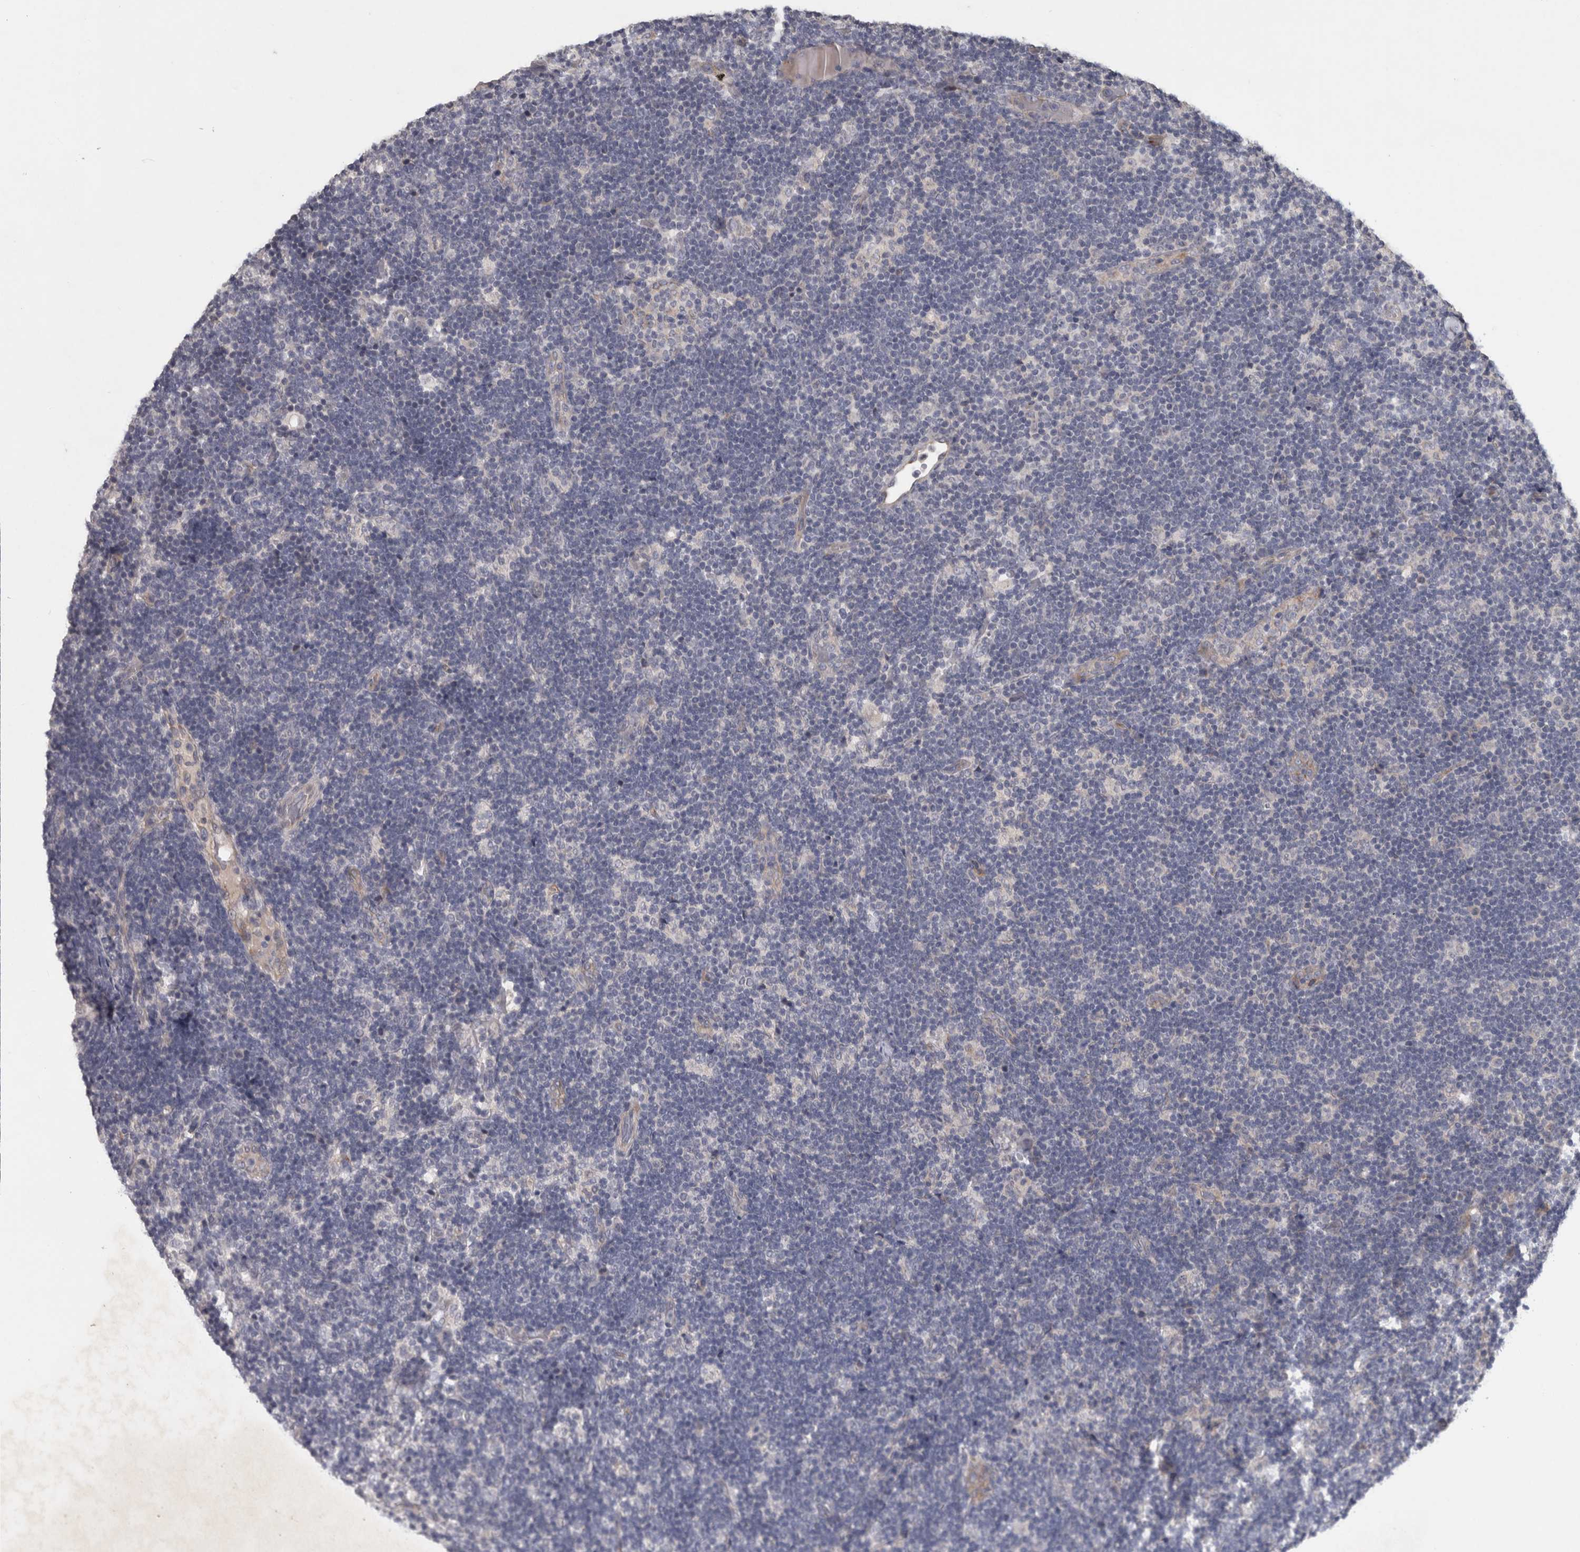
{"staining": {"intensity": "negative", "quantity": "none", "location": "none"}, "tissue": "lymph node", "cell_type": "Germinal center cells", "image_type": "normal", "snomed": [{"axis": "morphology", "description": "Normal tissue, NOS"}, {"axis": "topography", "description": "Lymph node"}], "caption": "There is no significant positivity in germinal center cells of lymph node. The staining was performed using DAB (3,3'-diaminobenzidine) to visualize the protein expression in brown, while the nuclei were stained in blue with hematoxylin (Magnification: 20x).", "gene": "SLC22A11", "patient": {"sex": "female", "age": 22}}